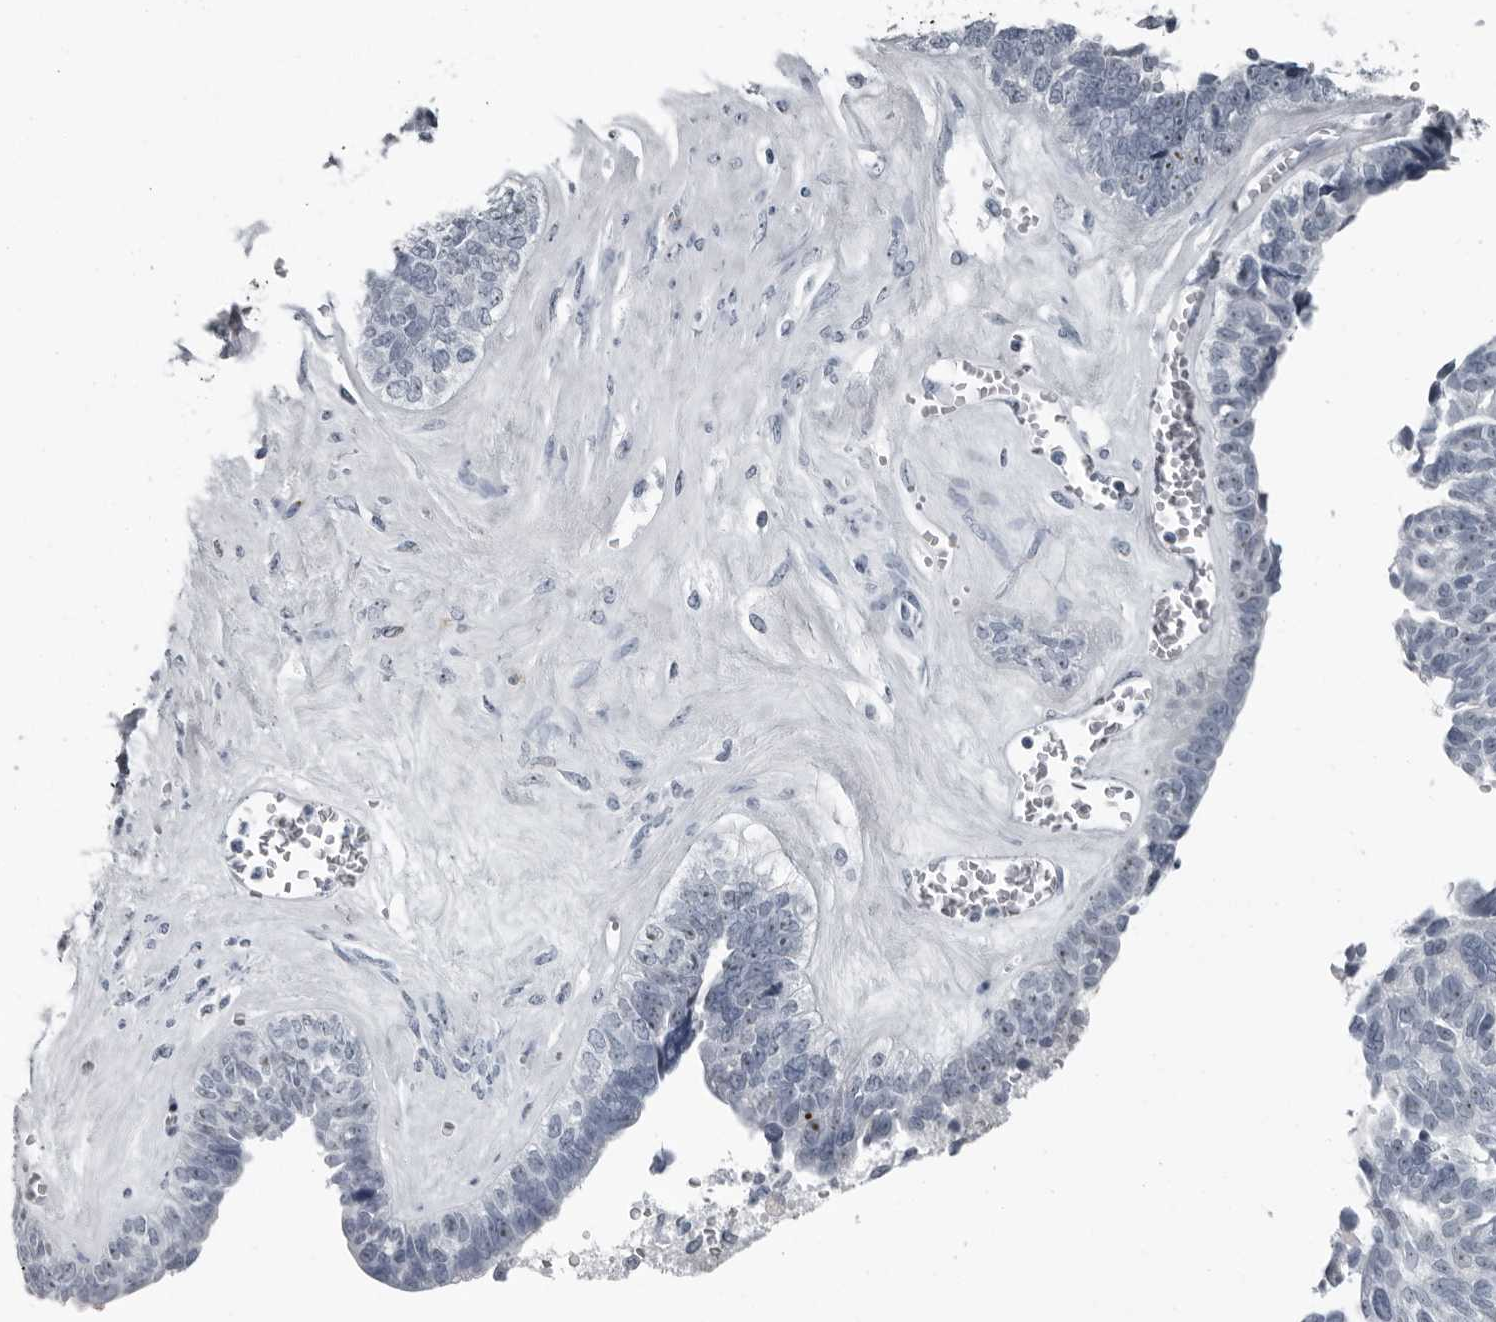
{"staining": {"intensity": "negative", "quantity": "none", "location": "none"}, "tissue": "ovarian cancer", "cell_type": "Tumor cells", "image_type": "cancer", "snomed": [{"axis": "morphology", "description": "Cystadenocarcinoma, serous, NOS"}, {"axis": "topography", "description": "Ovary"}], "caption": "Protein analysis of ovarian cancer displays no significant positivity in tumor cells.", "gene": "PDCD11", "patient": {"sex": "female", "age": 79}}